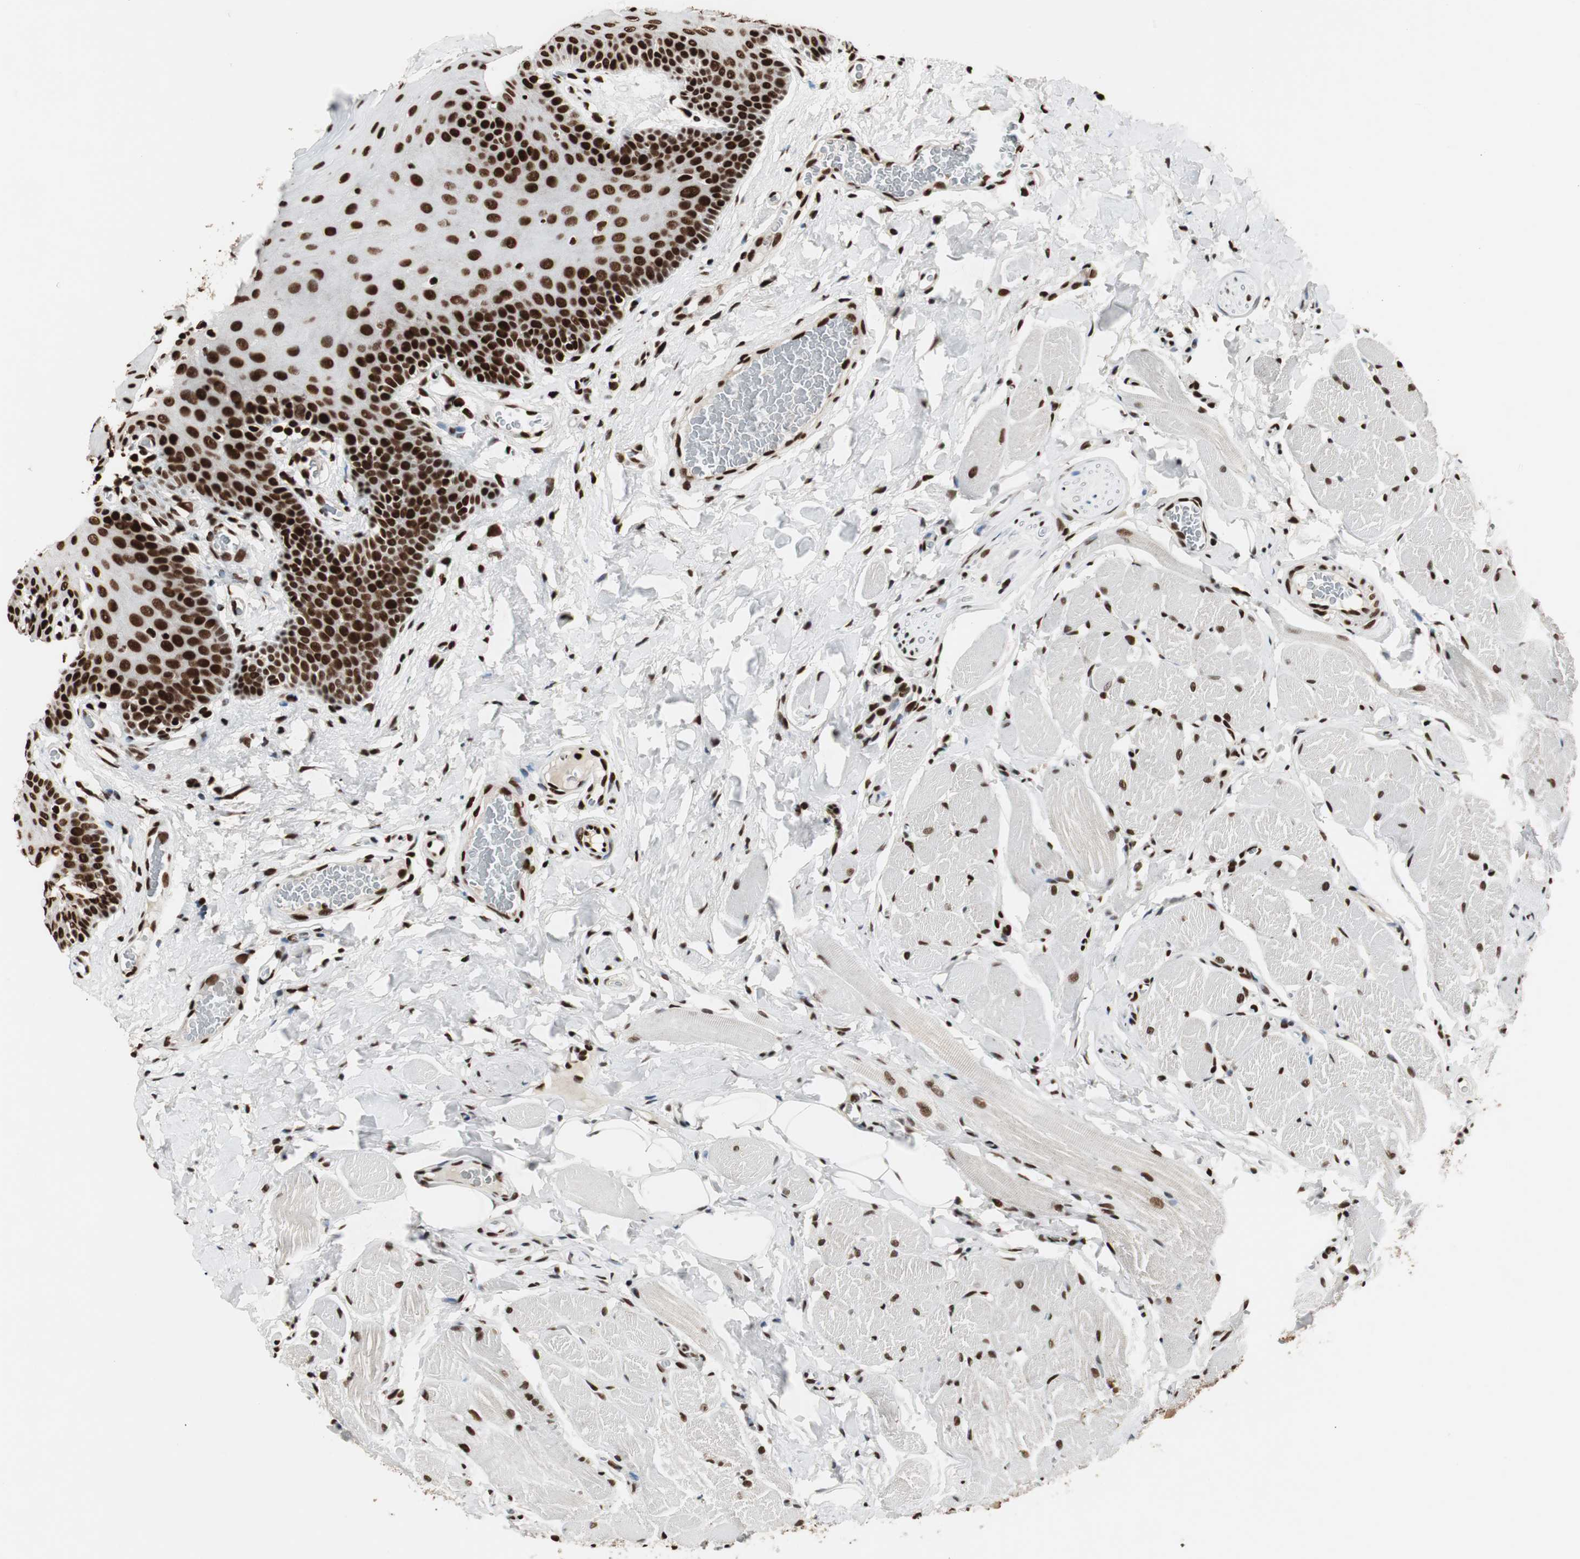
{"staining": {"intensity": "strong", "quantity": ">75%", "location": "nuclear"}, "tissue": "oral mucosa", "cell_type": "Squamous epithelial cells", "image_type": "normal", "snomed": [{"axis": "morphology", "description": "Normal tissue, NOS"}, {"axis": "topography", "description": "Oral tissue"}], "caption": "Strong nuclear positivity is appreciated in about >75% of squamous epithelial cells in benign oral mucosa. (Brightfield microscopy of DAB IHC at high magnification).", "gene": "MTA2", "patient": {"sex": "male", "age": 54}}